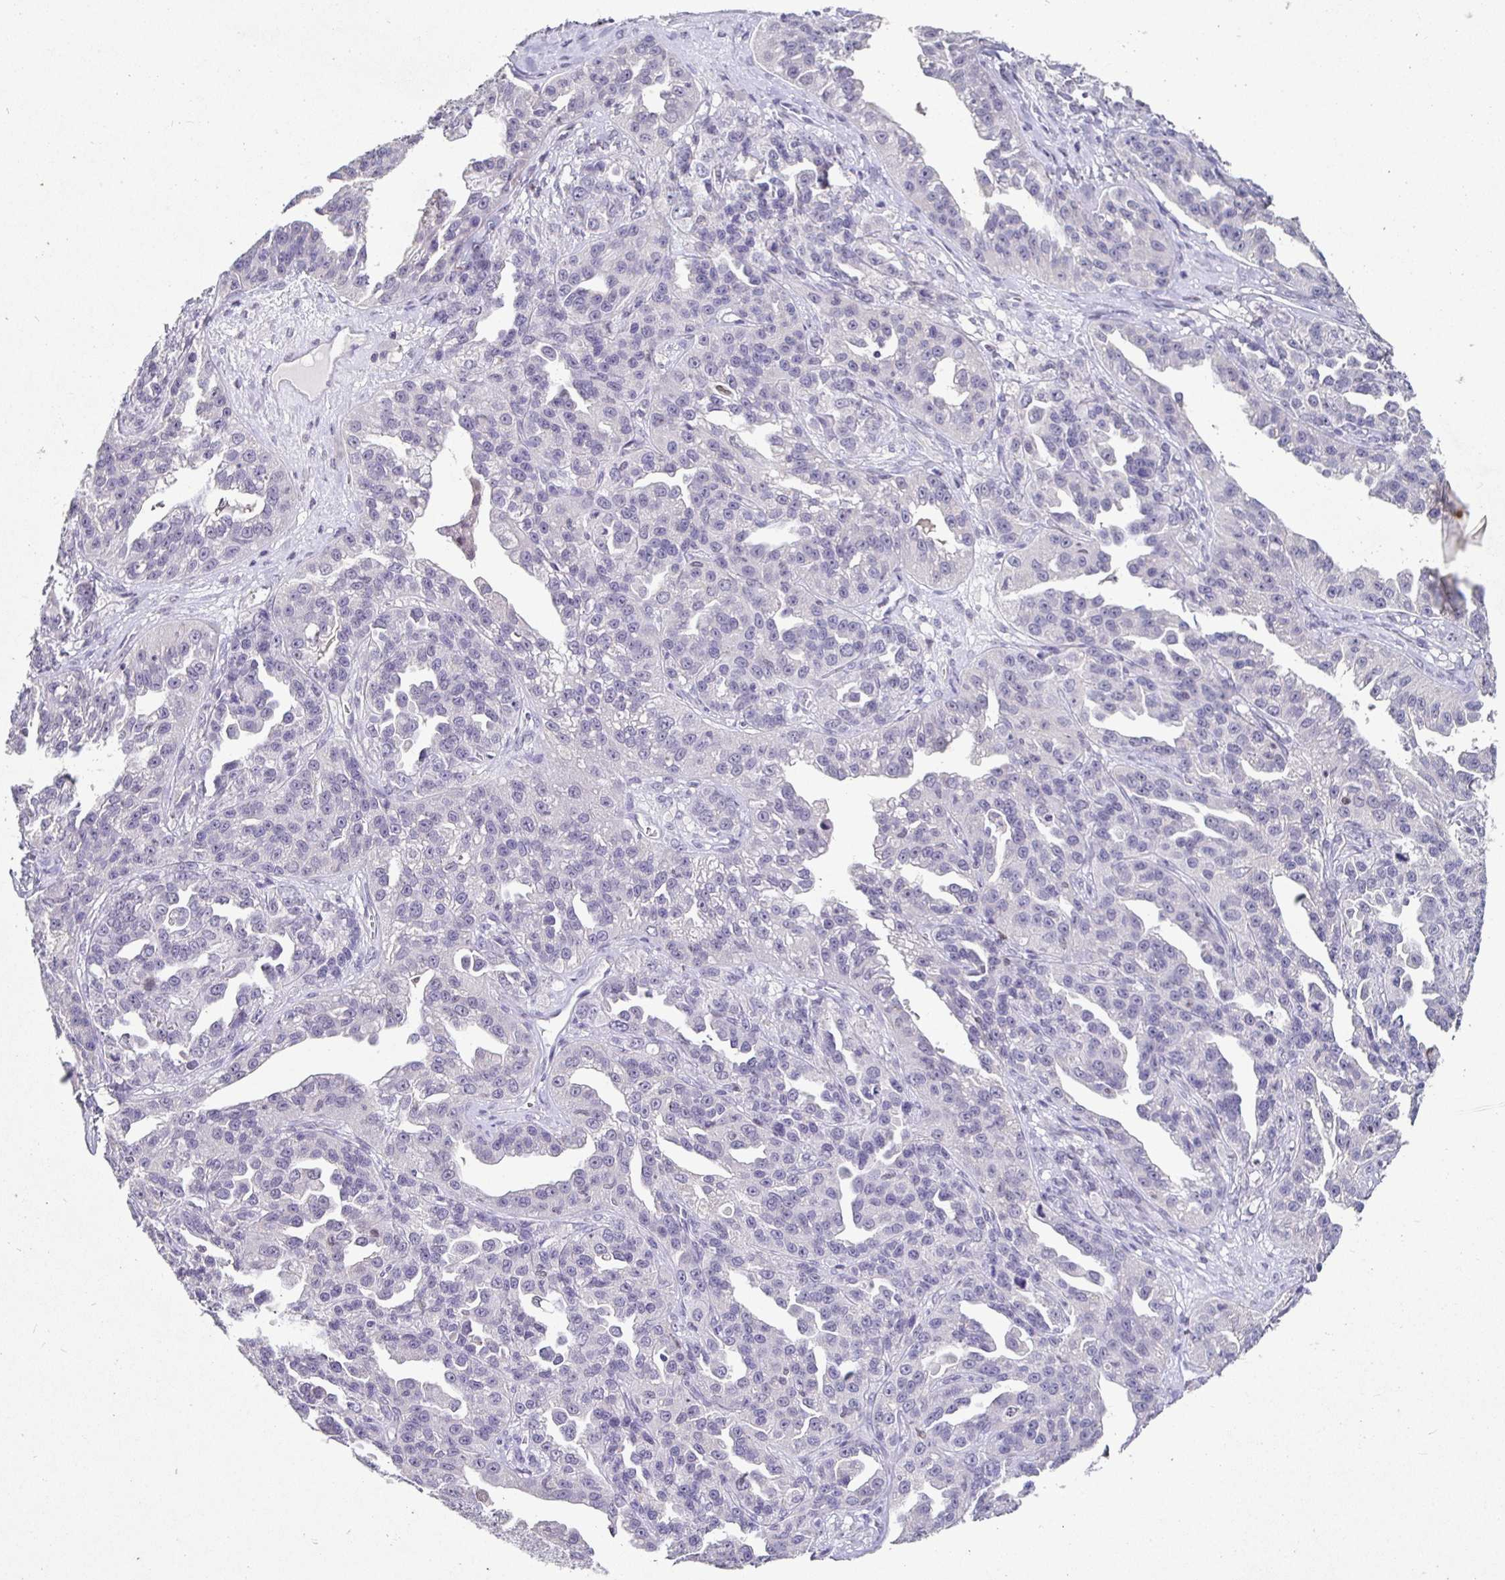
{"staining": {"intensity": "negative", "quantity": "none", "location": "none"}, "tissue": "ovarian cancer", "cell_type": "Tumor cells", "image_type": "cancer", "snomed": [{"axis": "morphology", "description": "Cystadenocarcinoma, serous, NOS"}, {"axis": "topography", "description": "Ovary"}], "caption": "A high-resolution histopathology image shows immunohistochemistry (IHC) staining of ovarian cancer, which reveals no significant expression in tumor cells.", "gene": "SATB1", "patient": {"sex": "female", "age": 75}}